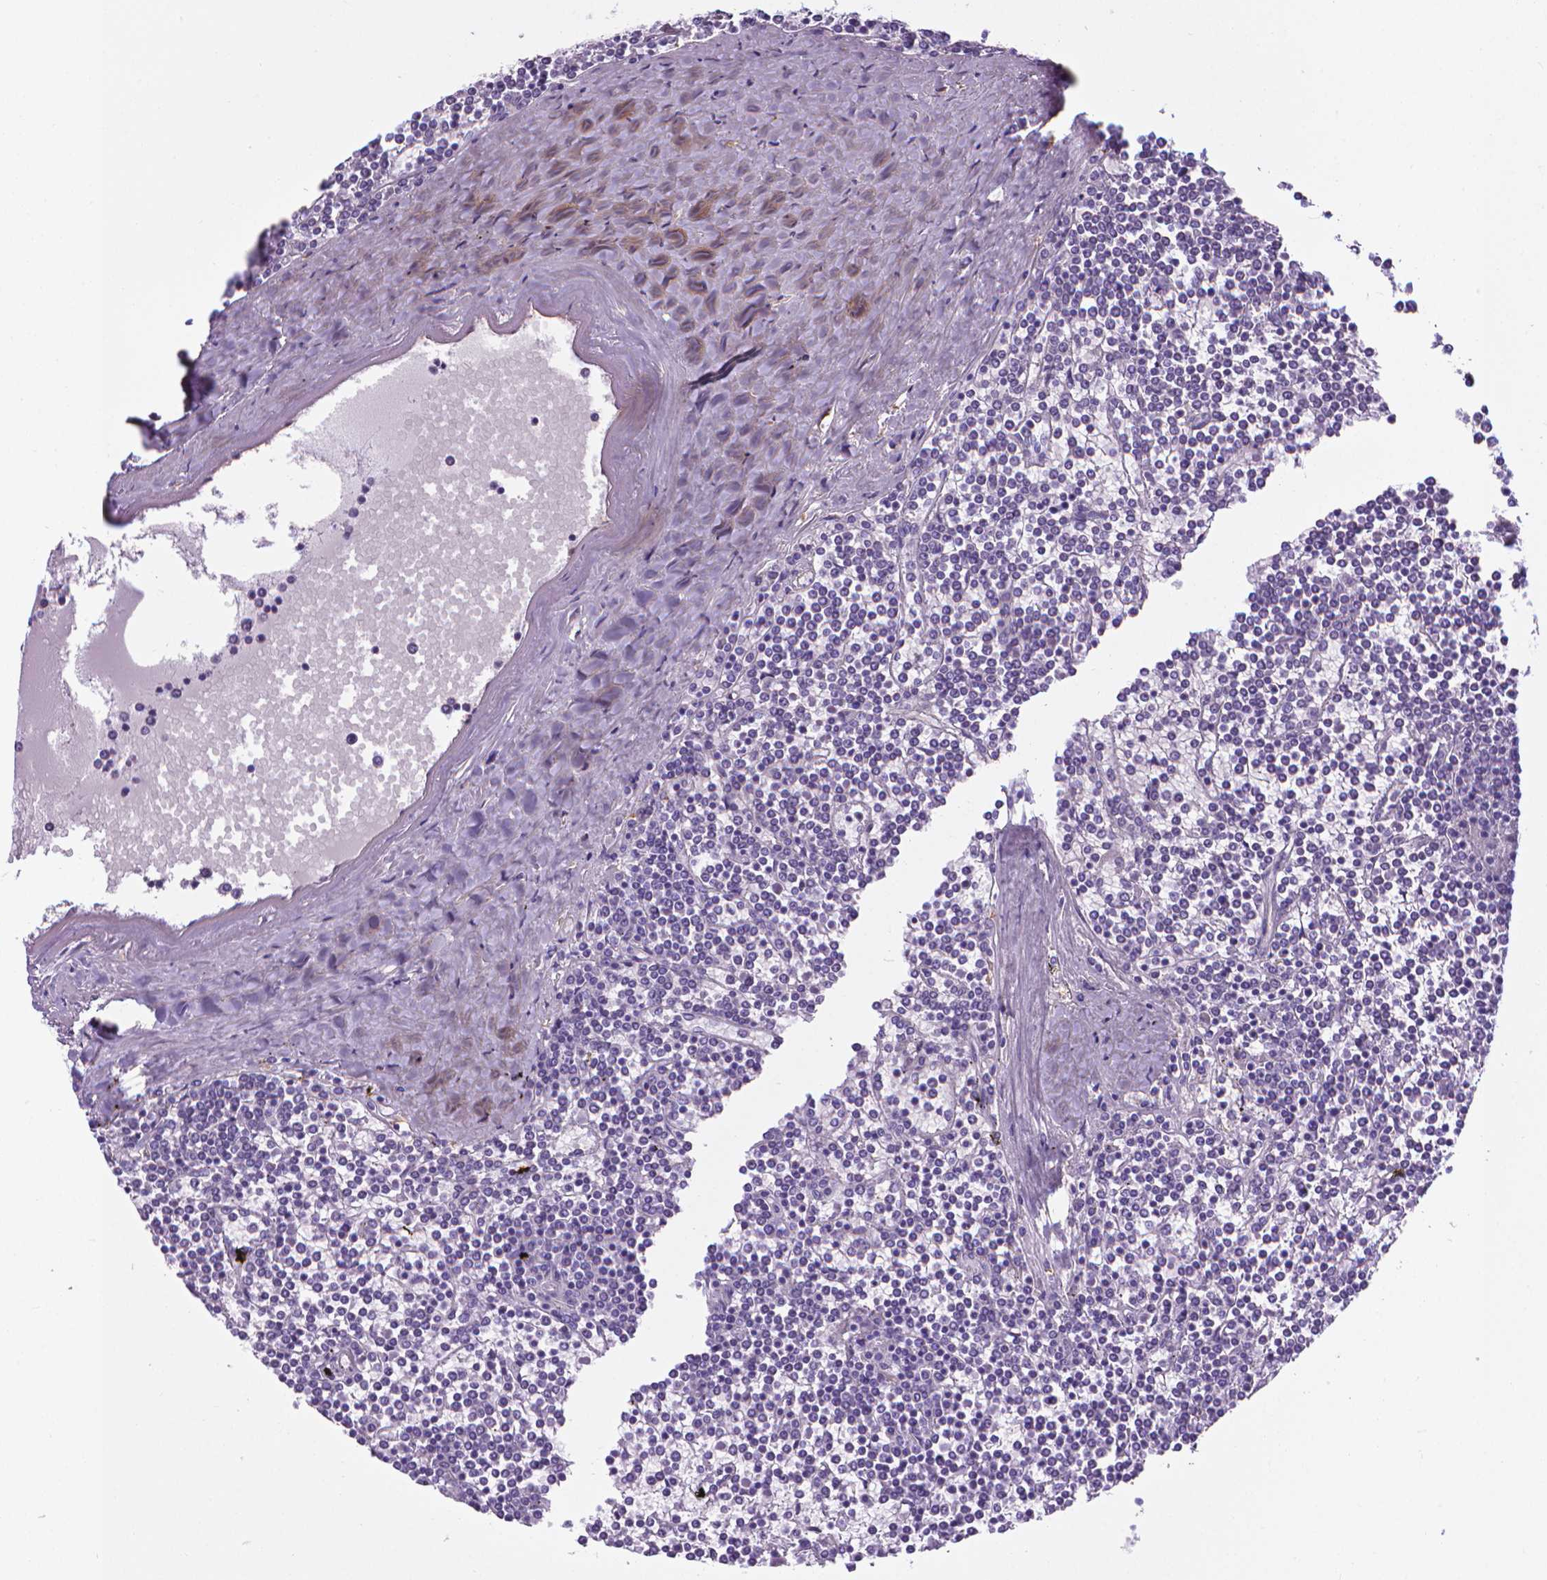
{"staining": {"intensity": "negative", "quantity": "none", "location": "none"}, "tissue": "lymphoma", "cell_type": "Tumor cells", "image_type": "cancer", "snomed": [{"axis": "morphology", "description": "Malignant lymphoma, non-Hodgkin's type, Low grade"}, {"axis": "topography", "description": "Spleen"}], "caption": "Lymphoma stained for a protein using immunohistochemistry demonstrates no positivity tumor cells.", "gene": "CLIC4", "patient": {"sex": "female", "age": 19}}